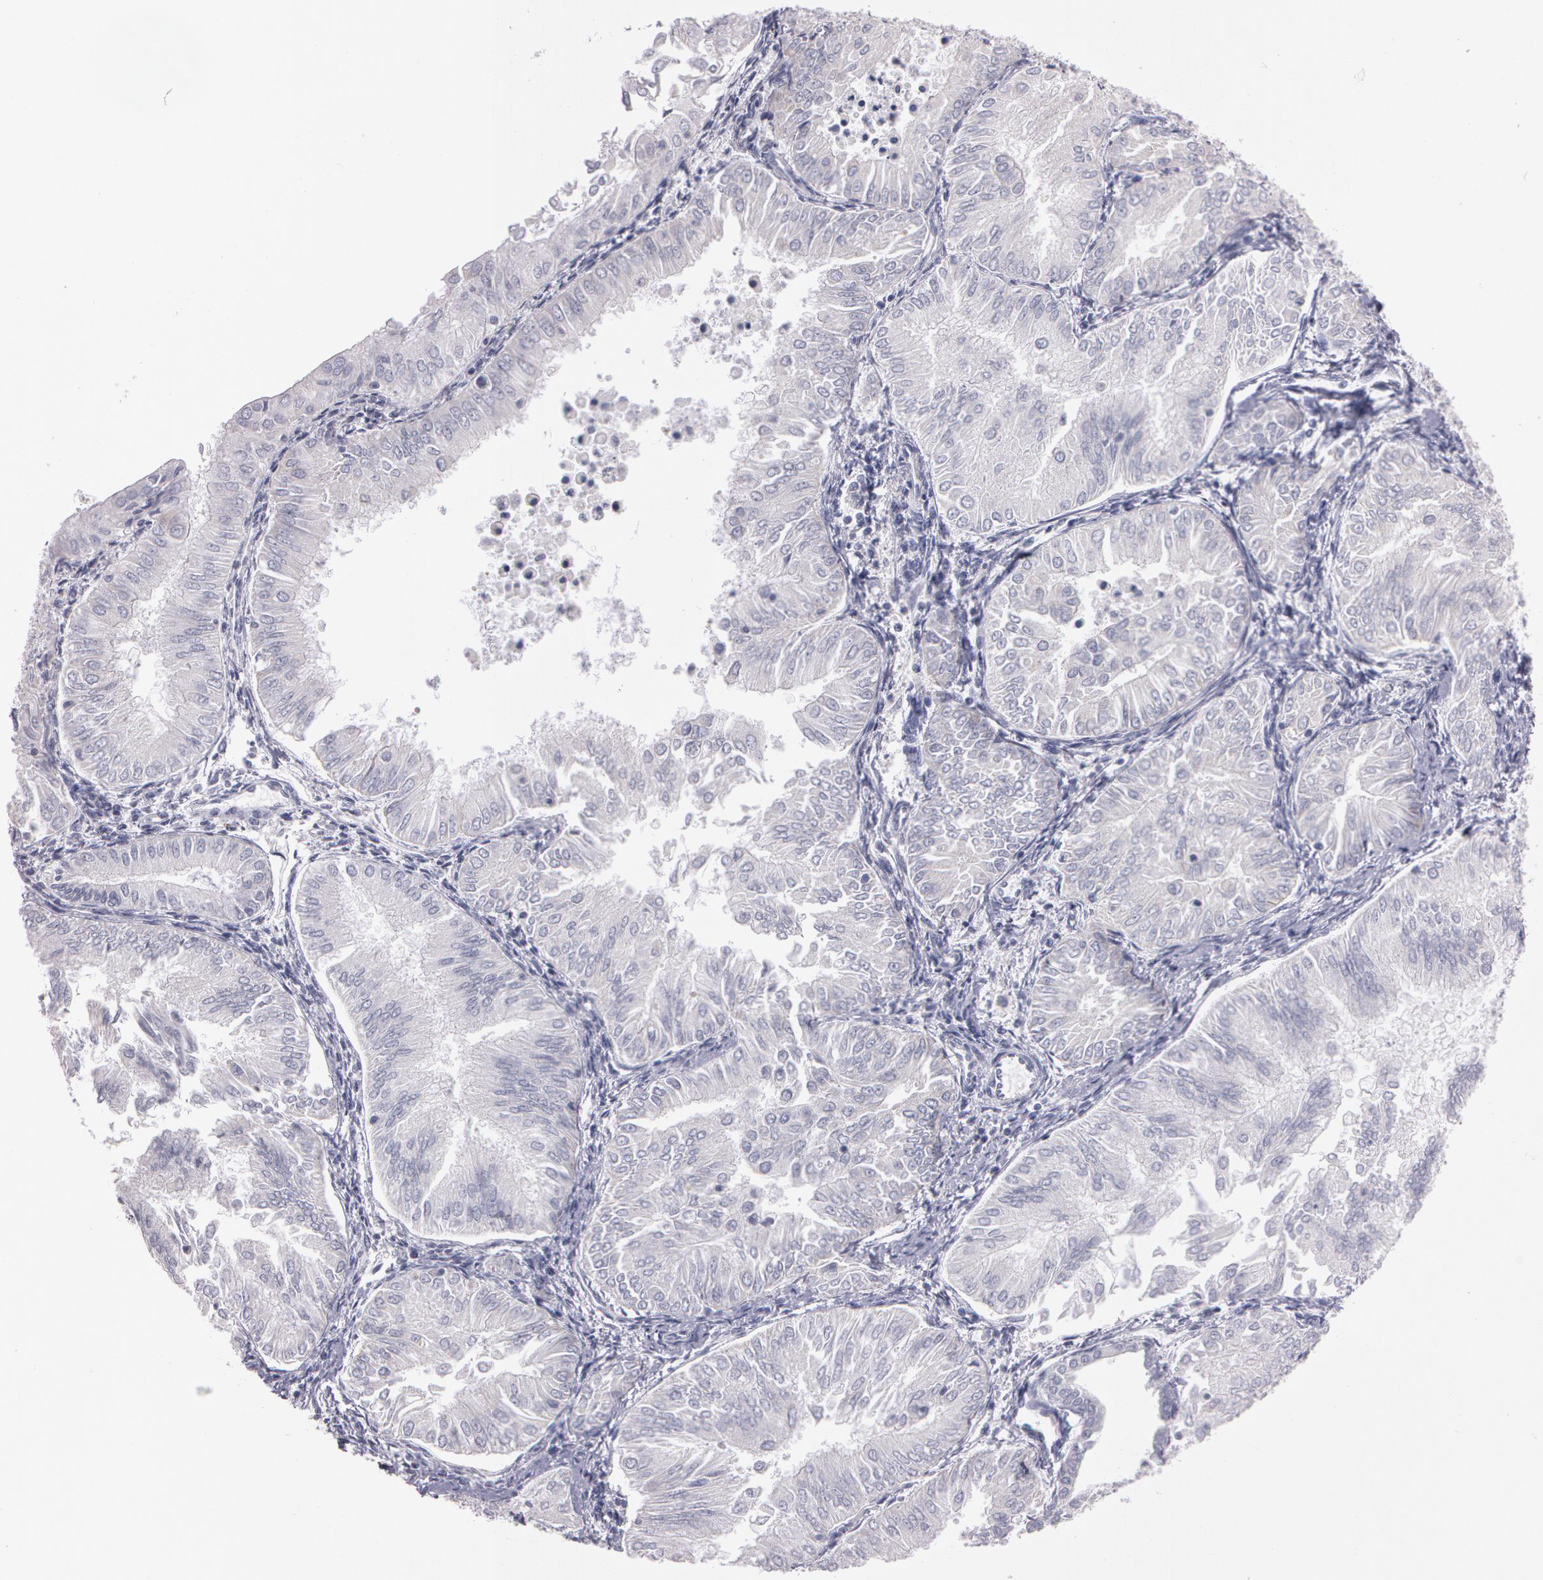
{"staining": {"intensity": "negative", "quantity": "none", "location": "none"}, "tissue": "endometrial cancer", "cell_type": "Tumor cells", "image_type": "cancer", "snomed": [{"axis": "morphology", "description": "Adenocarcinoma, NOS"}, {"axis": "topography", "description": "Endometrium"}], "caption": "This micrograph is of adenocarcinoma (endometrial) stained with immunohistochemistry (IHC) to label a protein in brown with the nuclei are counter-stained blue. There is no staining in tumor cells.", "gene": "NEK9", "patient": {"sex": "female", "age": 53}}